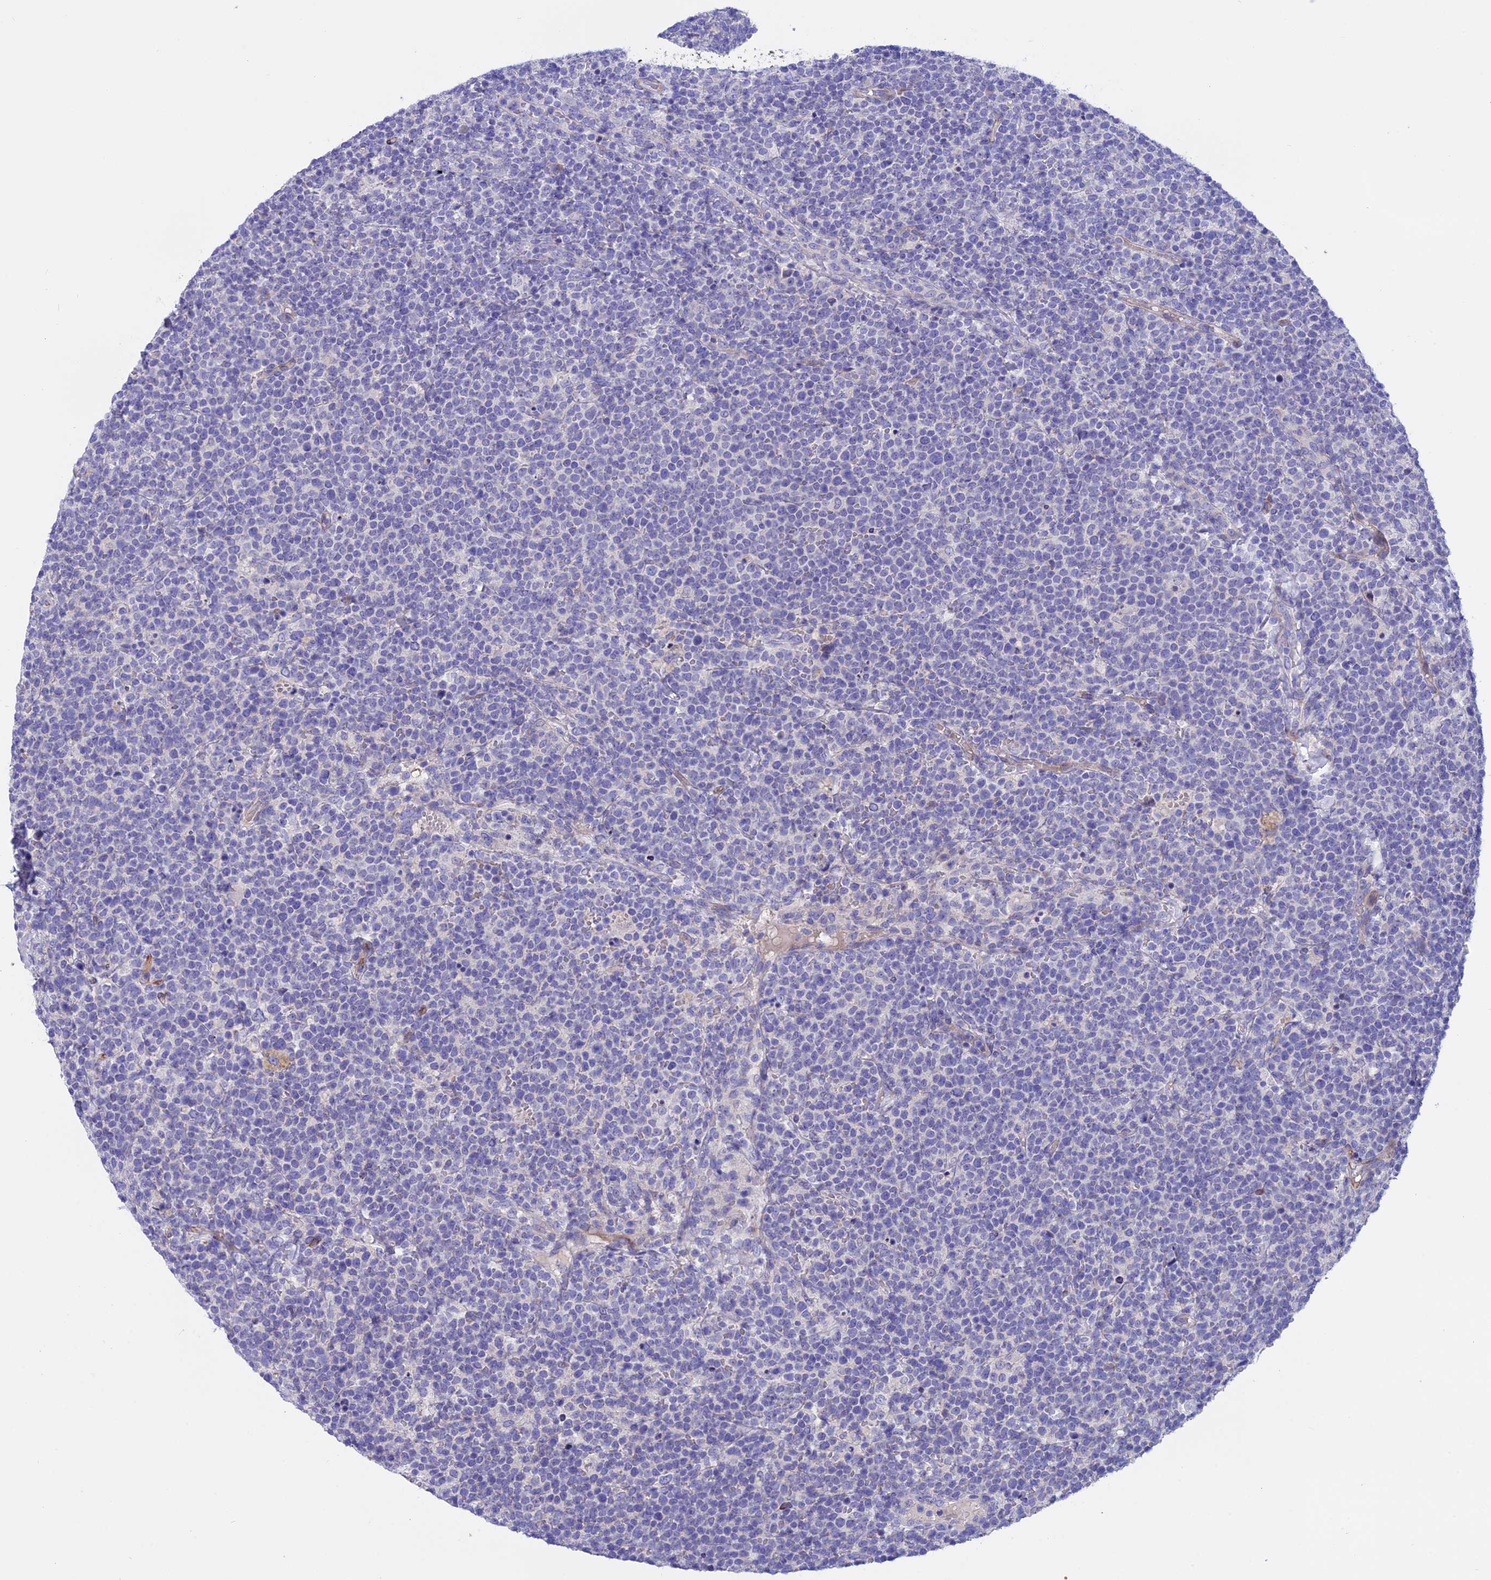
{"staining": {"intensity": "negative", "quantity": "none", "location": "none"}, "tissue": "lymphoma", "cell_type": "Tumor cells", "image_type": "cancer", "snomed": [{"axis": "morphology", "description": "Malignant lymphoma, non-Hodgkin's type, High grade"}, {"axis": "topography", "description": "Lymph node"}], "caption": "Histopathology image shows no significant protein expression in tumor cells of lymphoma. (Brightfield microscopy of DAB (3,3'-diaminobenzidine) immunohistochemistry (IHC) at high magnification).", "gene": "TMEM138", "patient": {"sex": "male", "age": 61}}